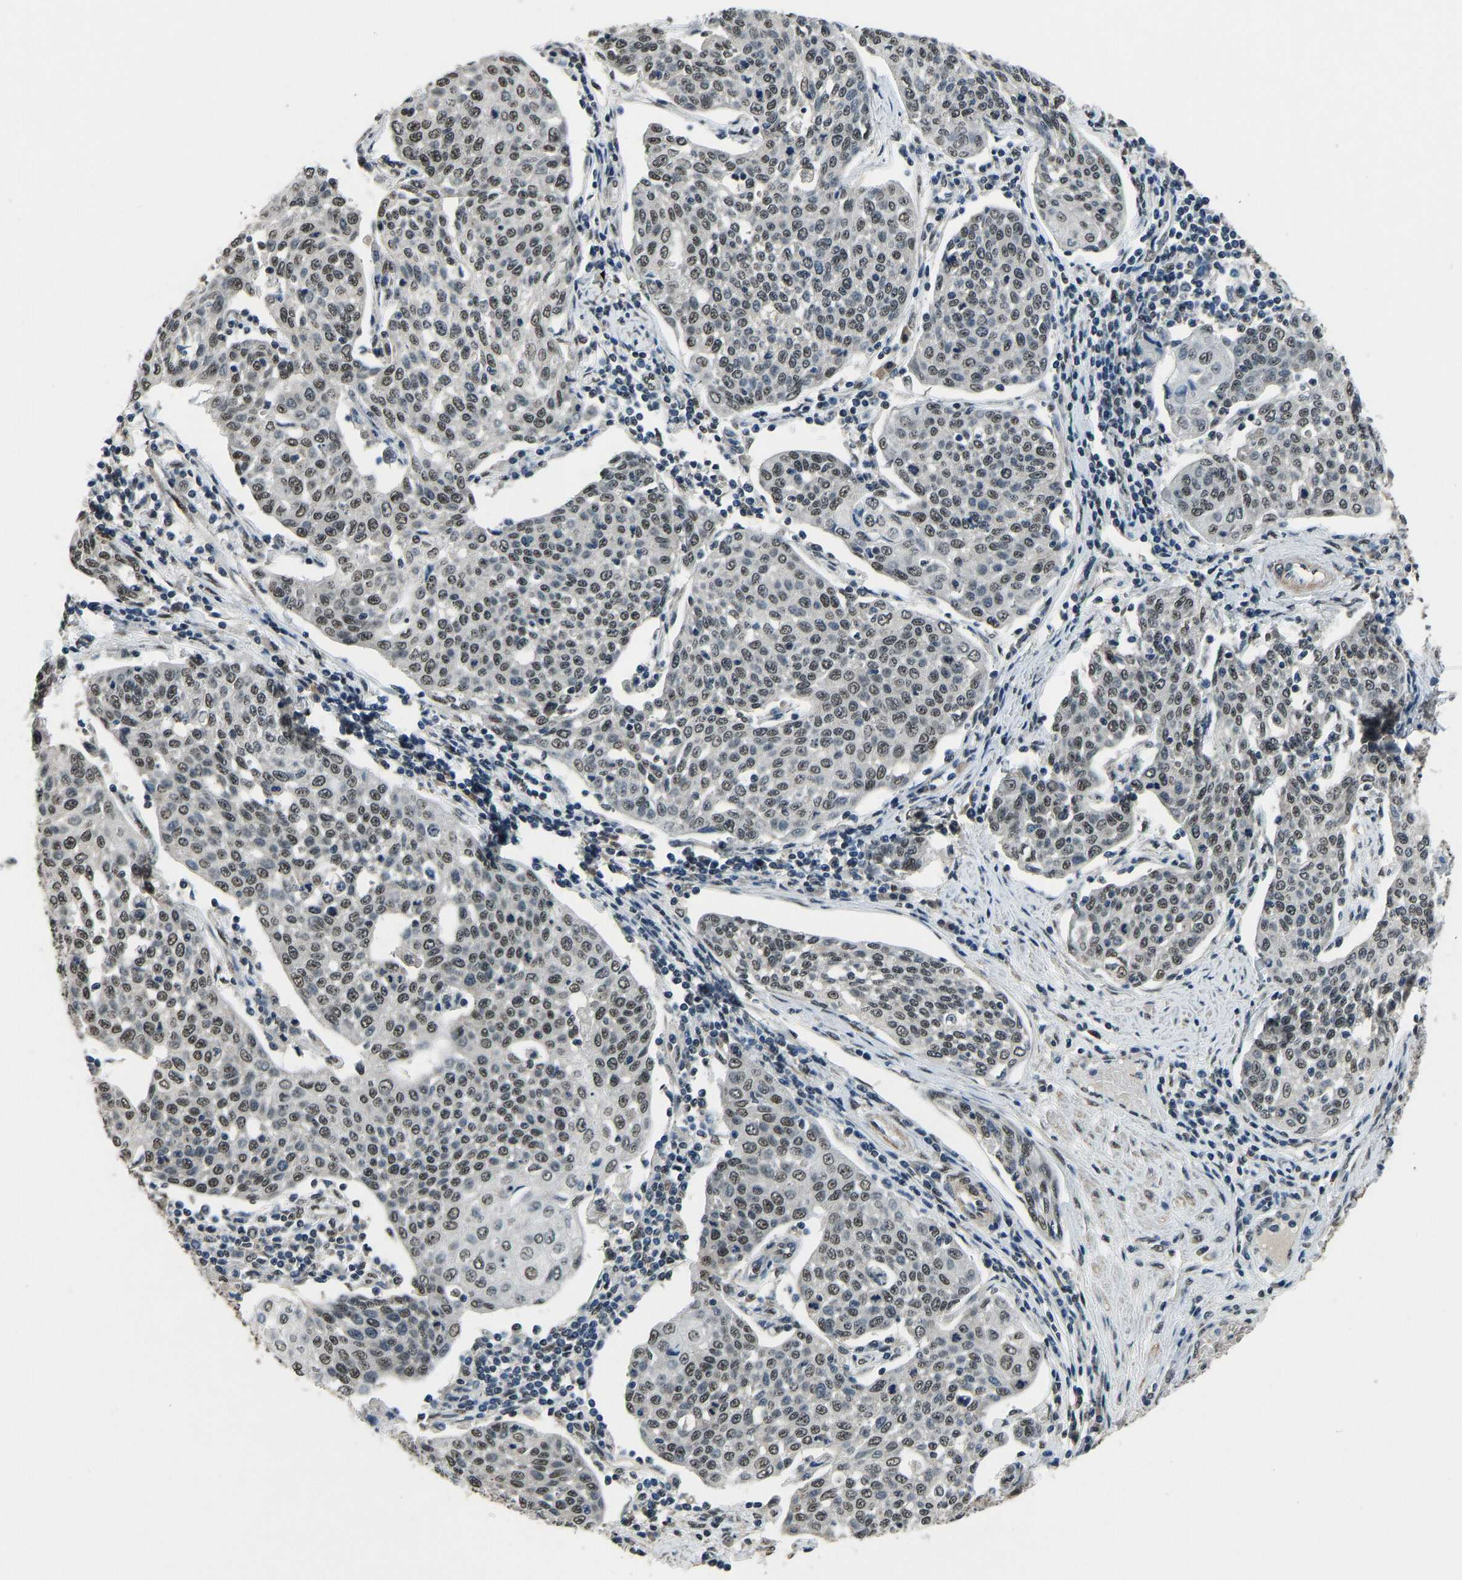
{"staining": {"intensity": "weak", "quantity": "25%-75%", "location": "nuclear"}, "tissue": "cervical cancer", "cell_type": "Tumor cells", "image_type": "cancer", "snomed": [{"axis": "morphology", "description": "Squamous cell carcinoma, NOS"}, {"axis": "topography", "description": "Cervix"}], "caption": "Weak nuclear protein expression is identified in about 25%-75% of tumor cells in cervical squamous cell carcinoma.", "gene": "FOS", "patient": {"sex": "female", "age": 34}}